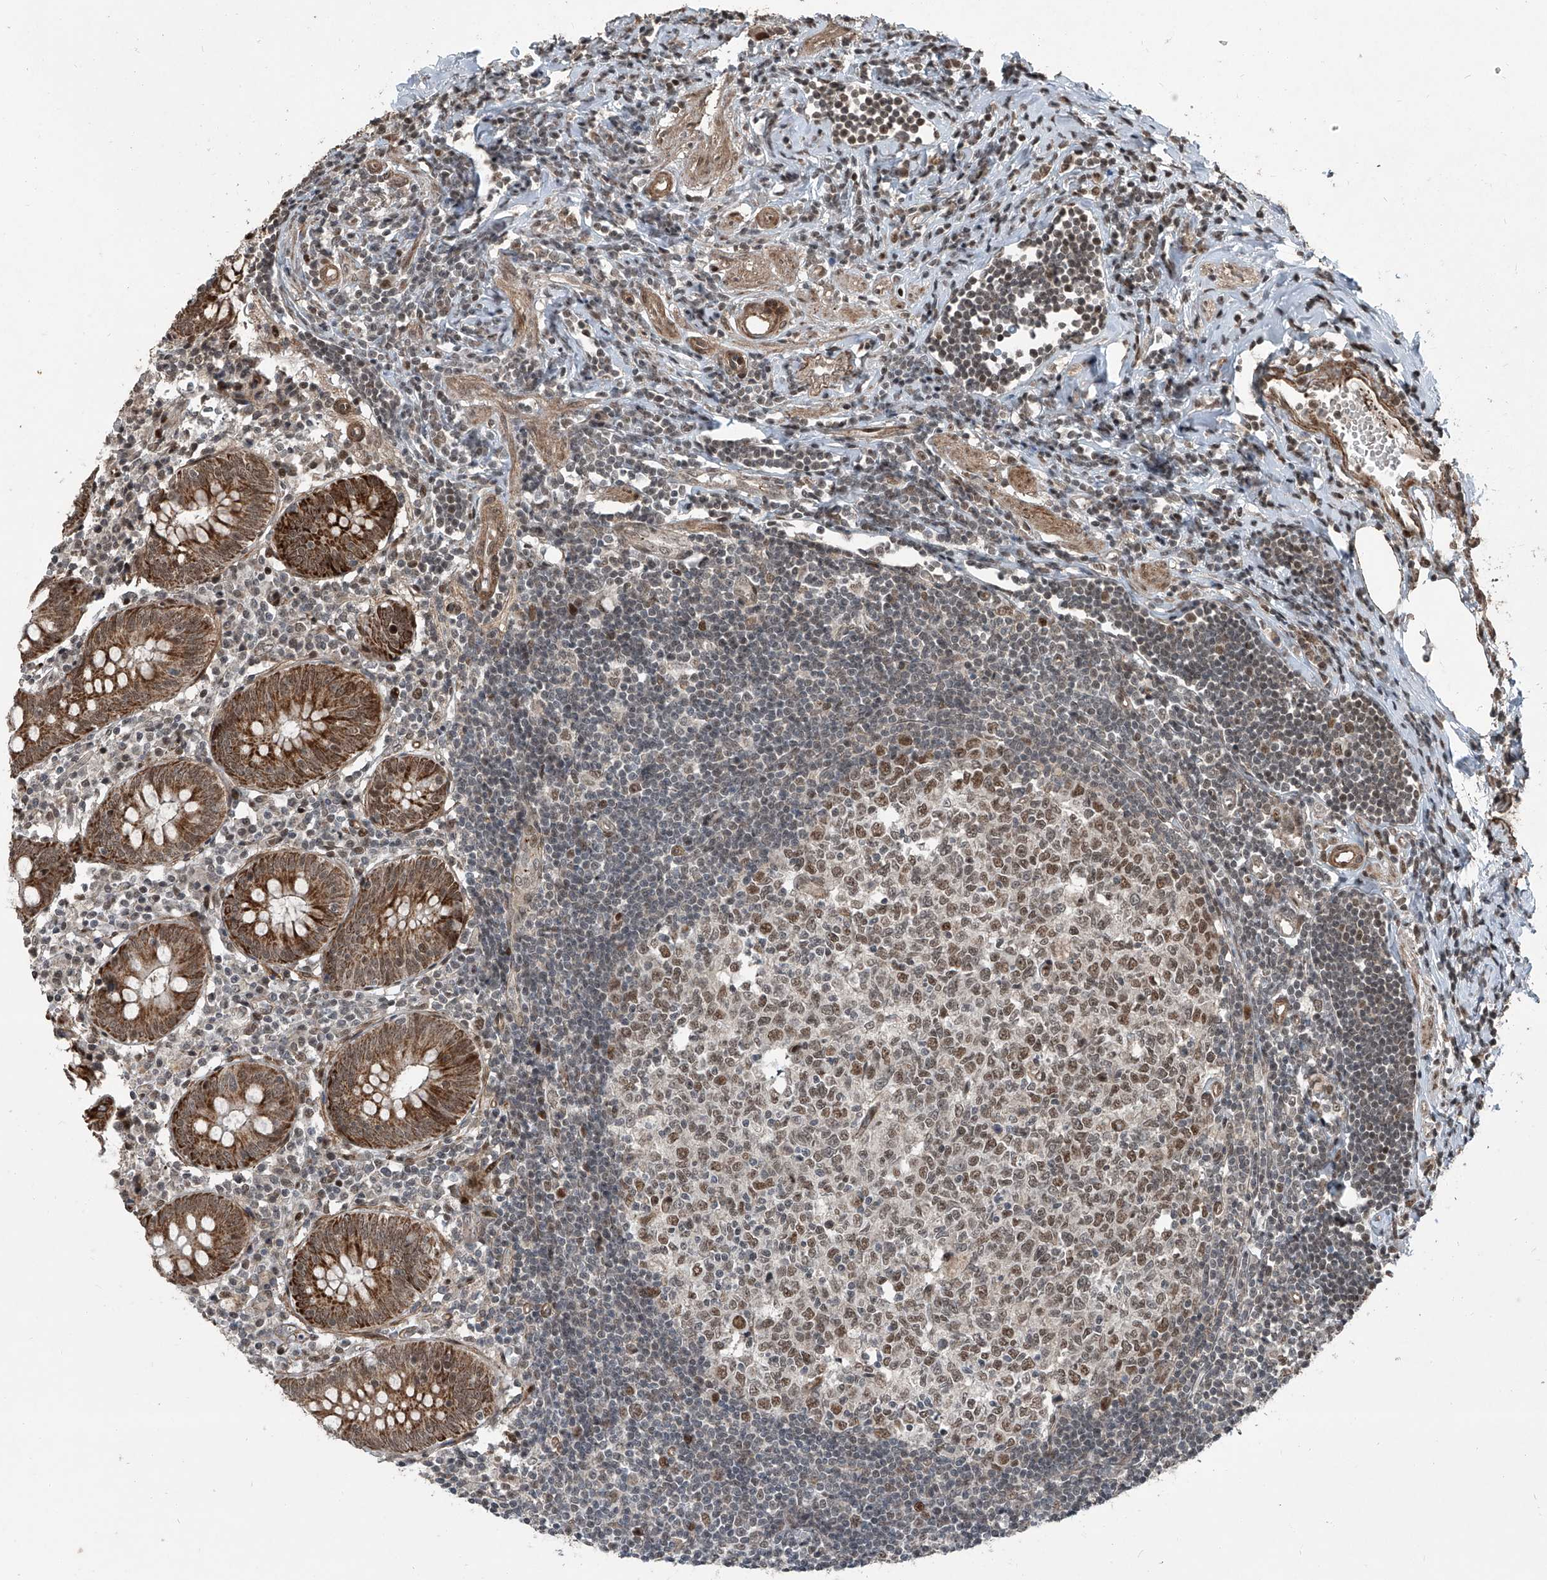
{"staining": {"intensity": "moderate", "quantity": ">75%", "location": "cytoplasmic/membranous,nuclear"}, "tissue": "appendix", "cell_type": "Glandular cells", "image_type": "normal", "snomed": [{"axis": "morphology", "description": "Normal tissue, NOS"}, {"axis": "topography", "description": "Appendix"}], "caption": "A brown stain labels moderate cytoplasmic/membranous,nuclear expression of a protein in glandular cells of benign appendix.", "gene": "ZNF570", "patient": {"sex": "female", "age": 54}}